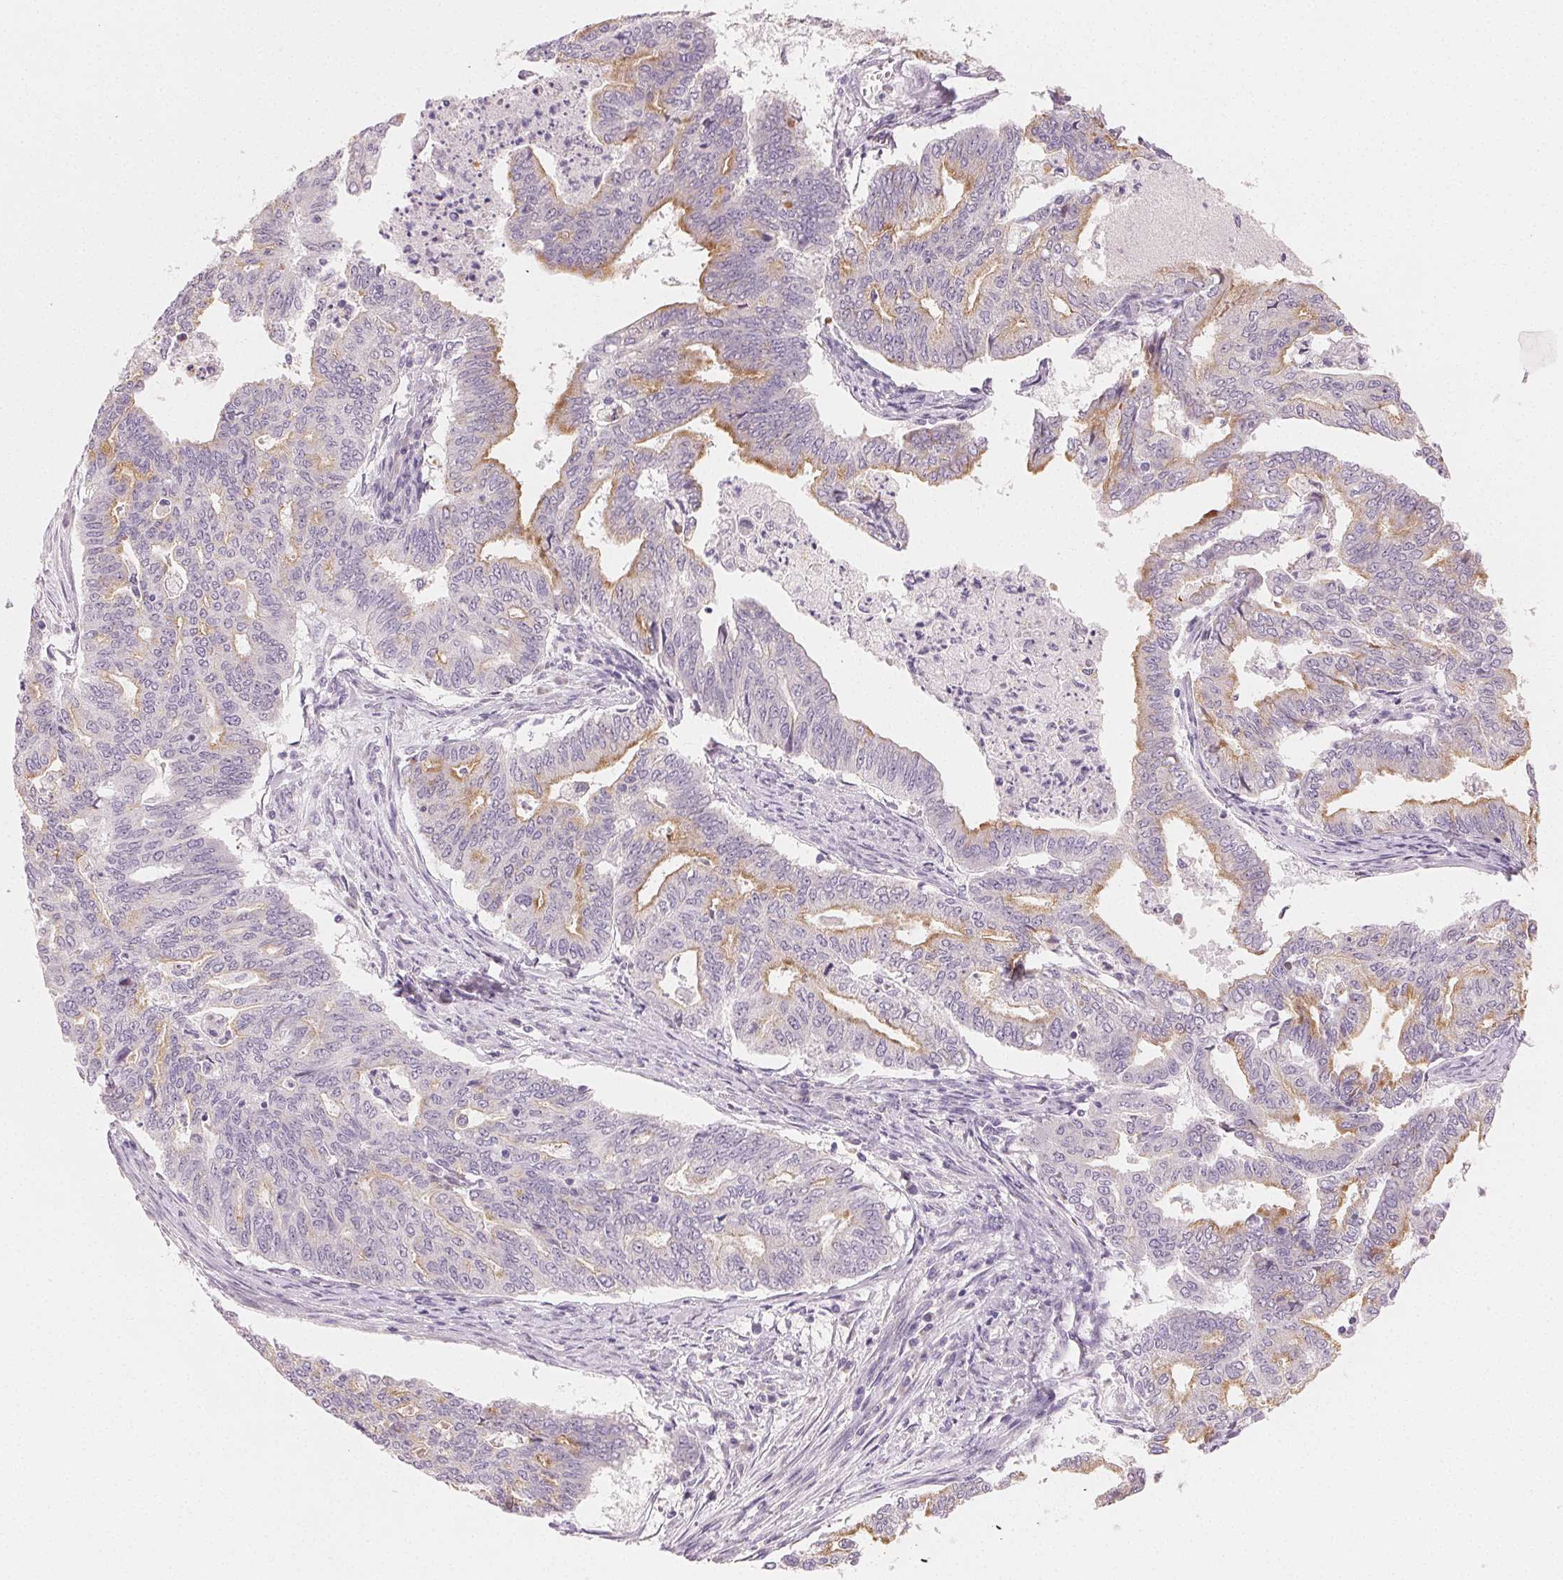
{"staining": {"intensity": "weak", "quantity": "25%-75%", "location": "cytoplasmic/membranous"}, "tissue": "endometrial cancer", "cell_type": "Tumor cells", "image_type": "cancer", "snomed": [{"axis": "morphology", "description": "Adenocarcinoma, NOS"}, {"axis": "topography", "description": "Endometrium"}], "caption": "An image showing weak cytoplasmic/membranous expression in approximately 25%-75% of tumor cells in endometrial cancer (adenocarcinoma), as visualized by brown immunohistochemical staining.", "gene": "MYBL1", "patient": {"sex": "female", "age": 79}}